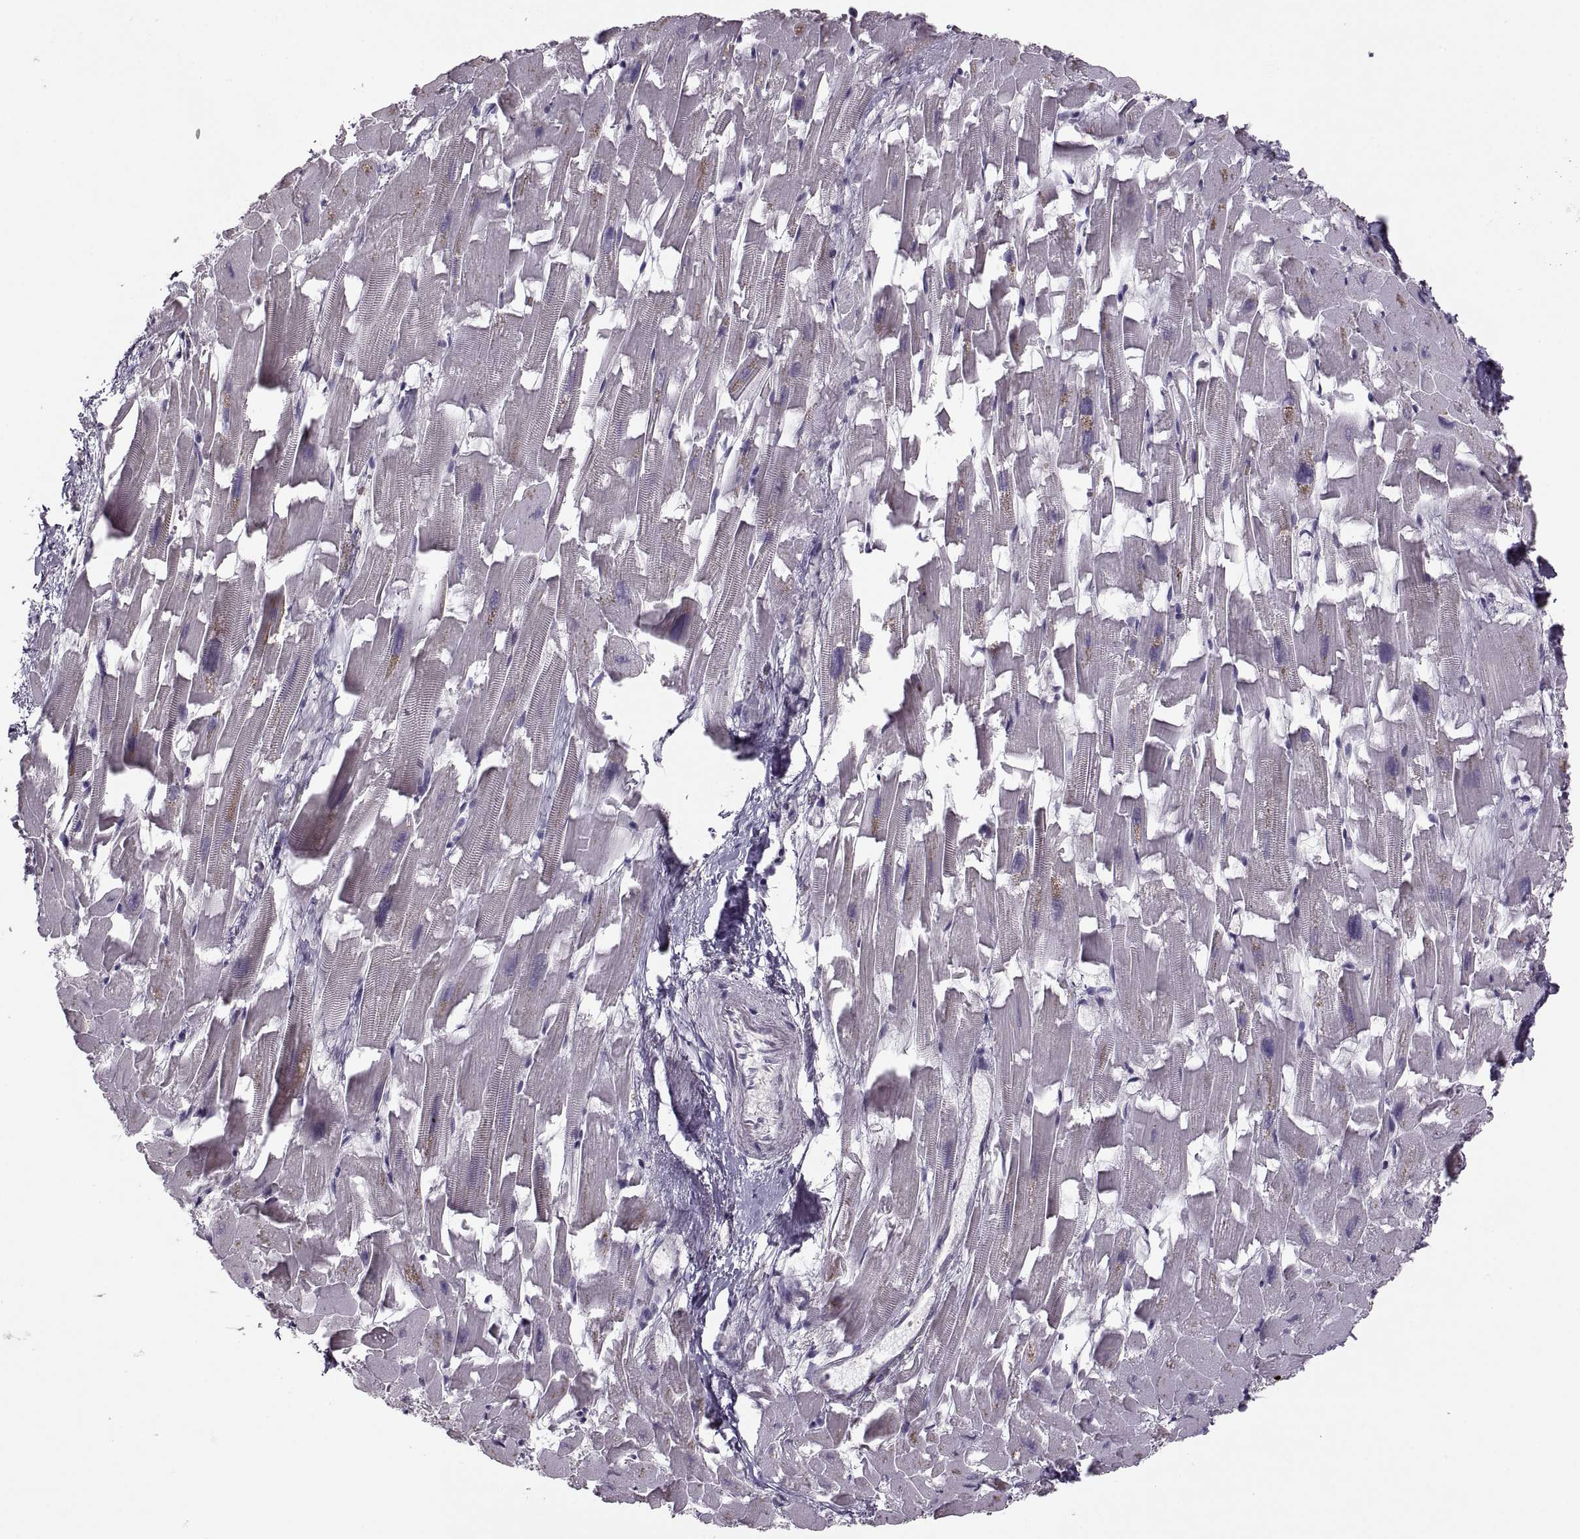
{"staining": {"intensity": "negative", "quantity": "none", "location": "none"}, "tissue": "heart muscle", "cell_type": "Cardiomyocytes", "image_type": "normal", "snomed": [{"axis": "morphology", "description": "Normal tissue, NOS"}, {"axis": "topography", "description": "Heart"}], "caption": "The micrograph displays no staining of cardiomyocytes in normal heart muscle.", "gene": "CACNA1F", "patient": {"sex": "female", "age": 64}}